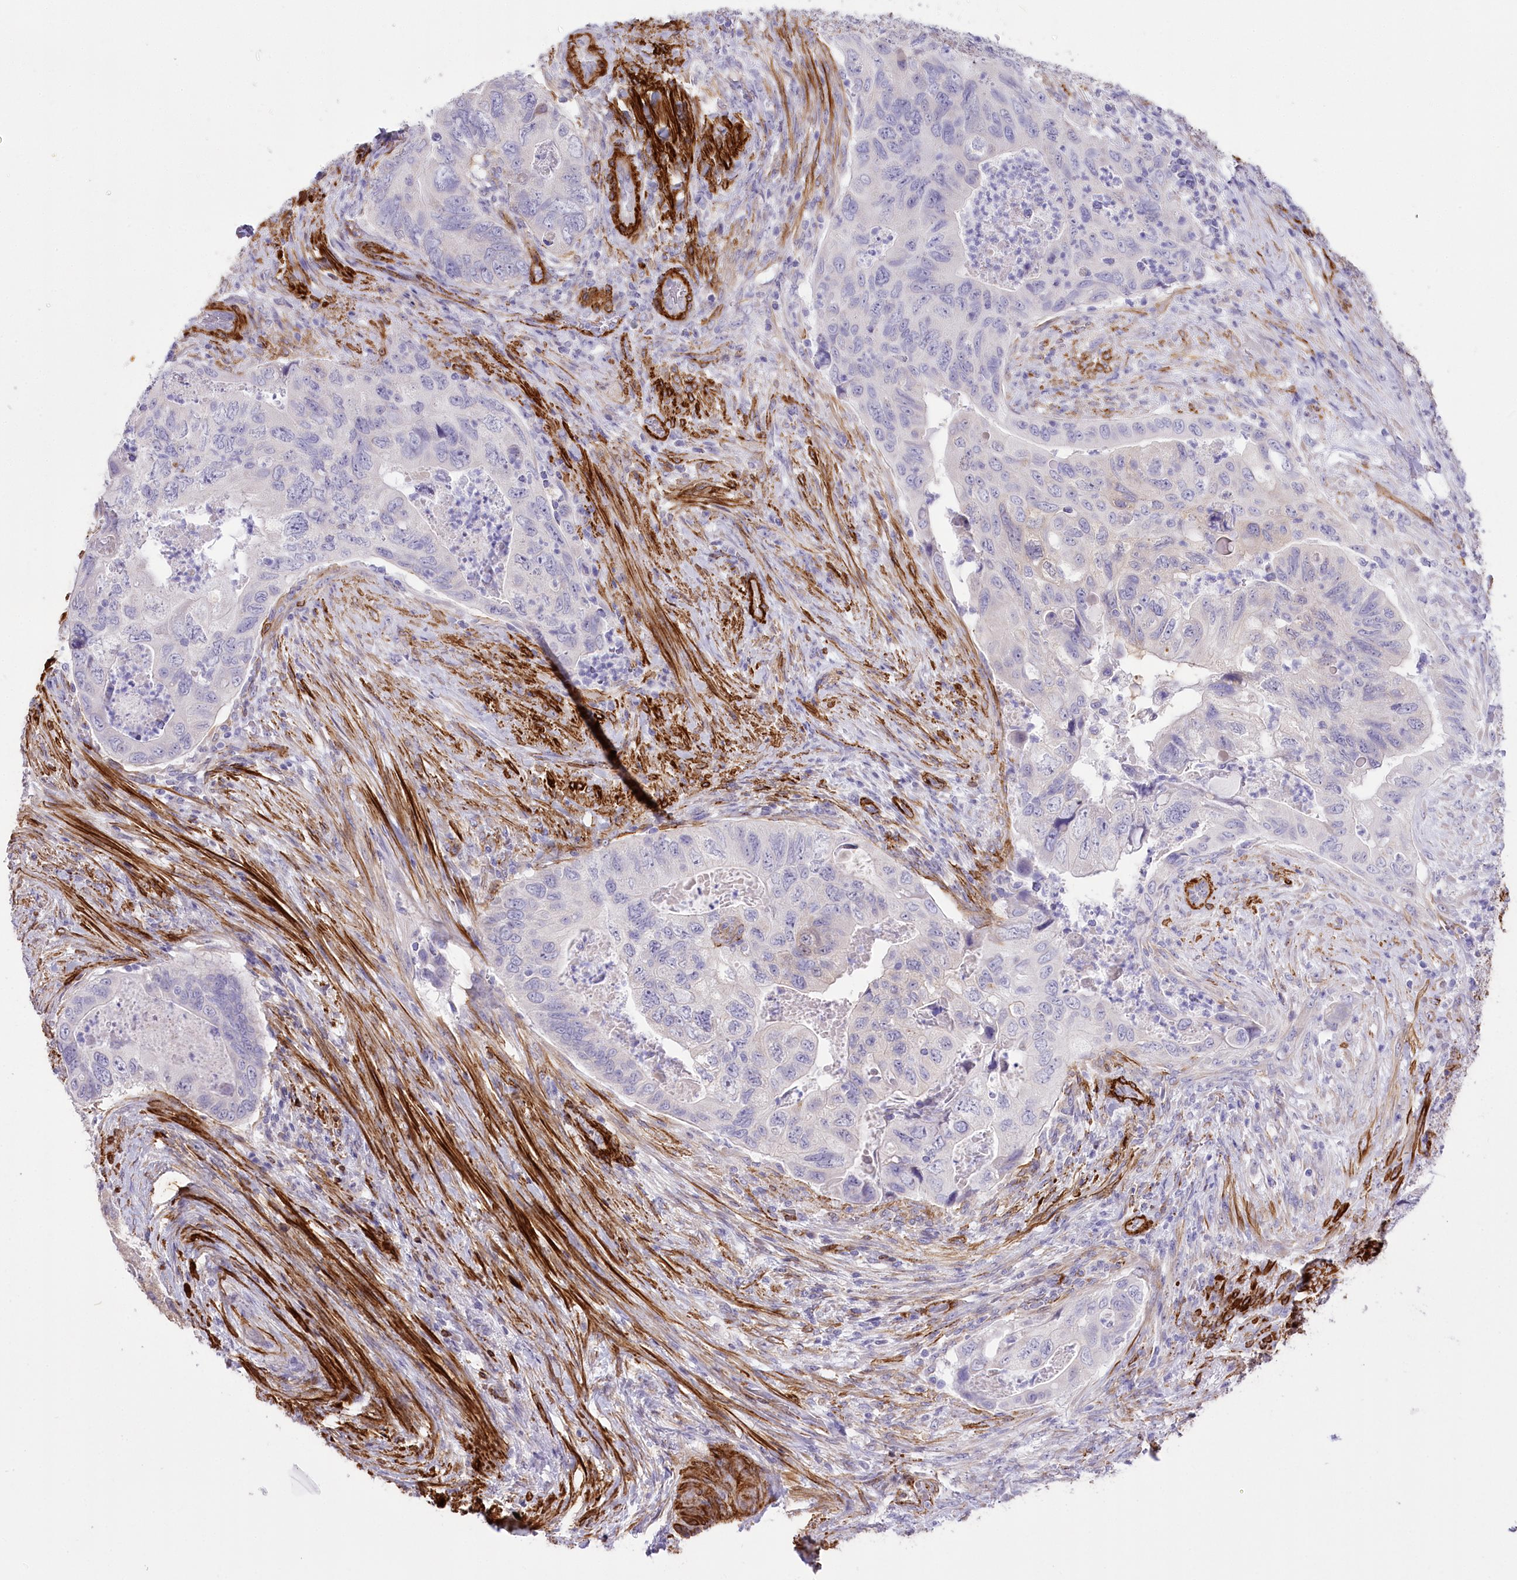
{"staining": {"intensity": "negative", "quantity": "none", "location": "none"}, "tissue": "colorectal cancer", "cell_type": "Tumor cells", "image_type": "cancer", "snomed": [{"axis": "morphology", "description": "Adenocarcinoma, NOS"}, {"axis": "topography", "description": "Rectum"}], "caption": "Immunohistochemical staining of adenocarcinoma (colorectal) reveals no significant positivity in tumor cells.", "gene": "SYNPO2", "patient": {"sex": "male", "age": 63}}